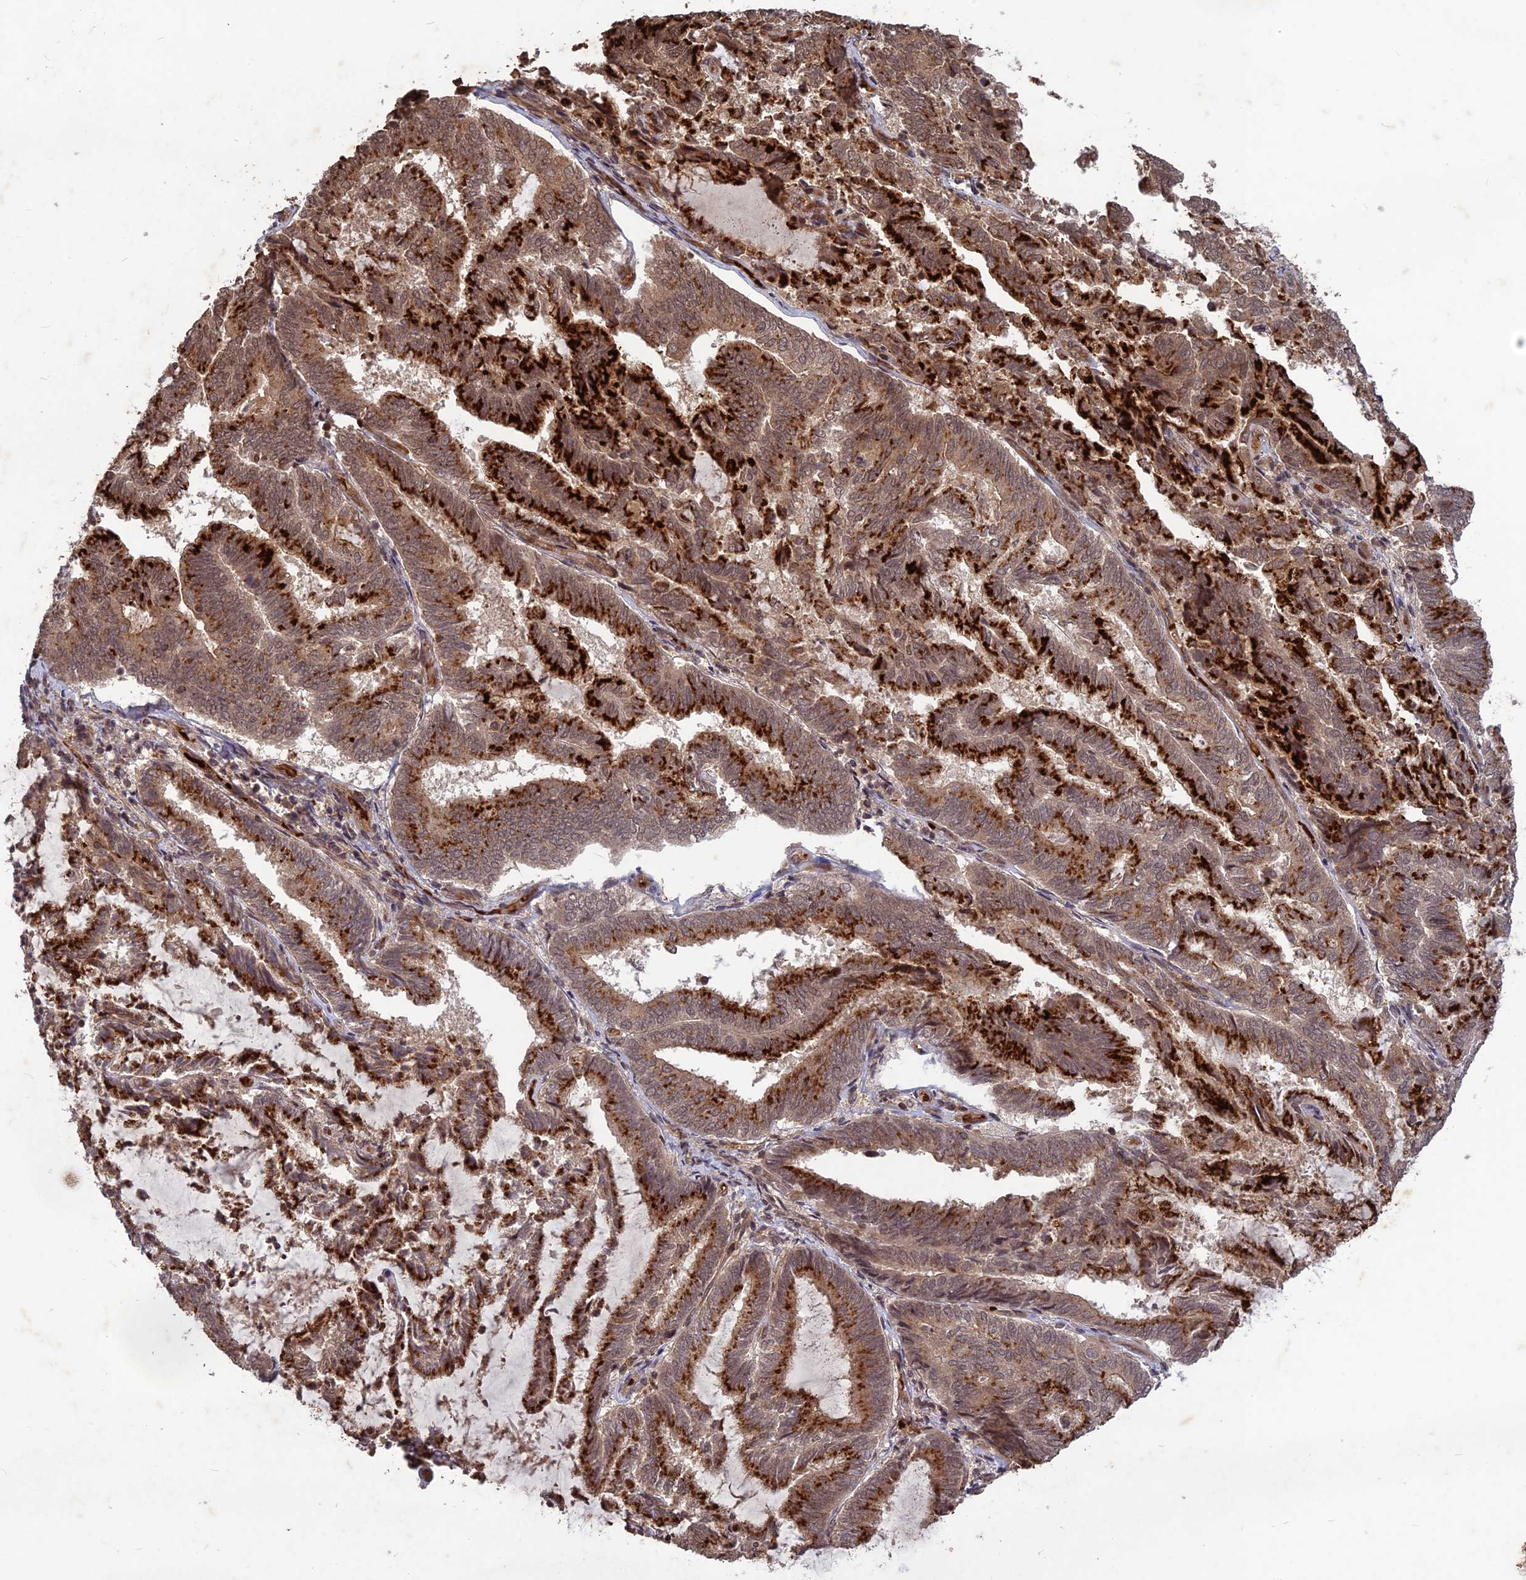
{"staining": {"intensity": "strong", "quantity": ">75%", "location": "cytoplasmic/membranous"}, "tissue": "endometrial cancer", "cell_type": "Tumor cells", "image_type": "cancer", "snomed": [{"axis": "morphology", "description": "Adenocarcinoma, NOS"}, {"axis": "topography", "description": "Endometrium"}], "caption": "Protein staining reveals strong cytoplasmic/membranous positivity in approximately >75% of tumor cells in endometrial cancer.", "gene": "SRMS", "patient": {"sex": "female", "age": 80}}